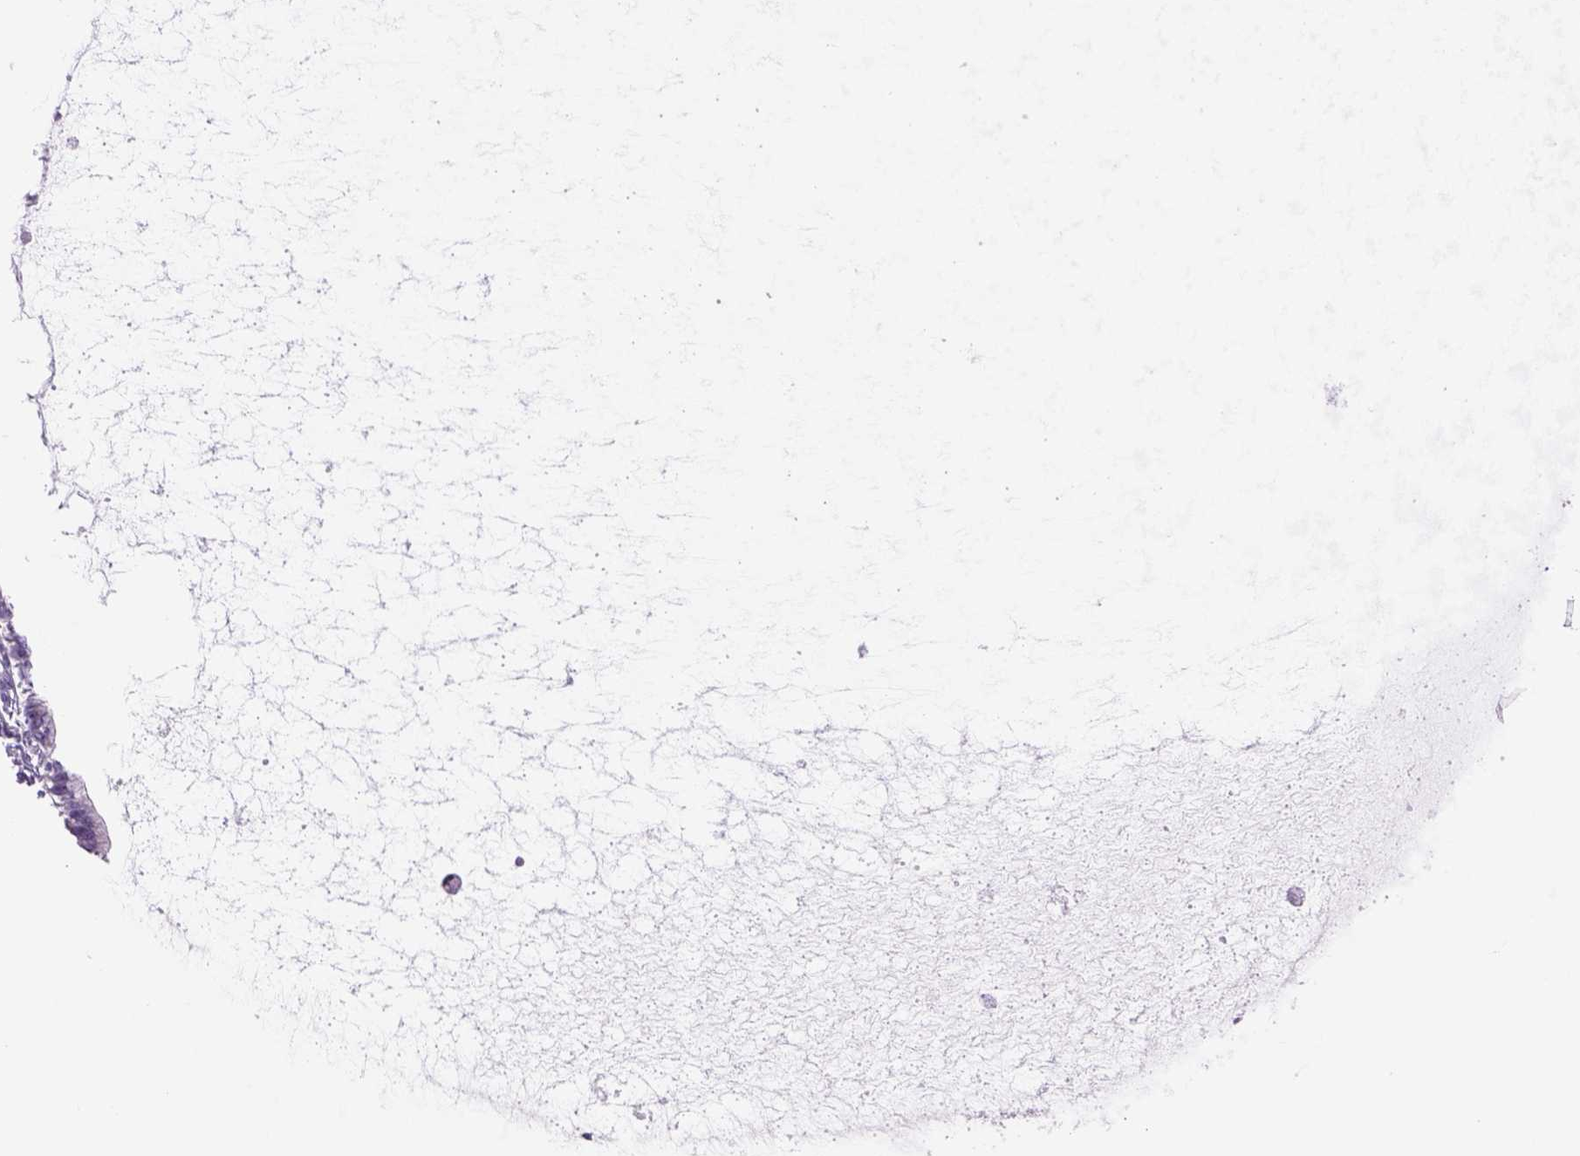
{"staining": {"intensity": "negative", "quantity": "none", "location": "none"}, "tissue": "ovarian cancer", "cell_type": "Tumor cells", "image_type": "cancer", "snomed": [{"axis": "morphology", "description": "Cystadenocarcinoma, mucinous, NOS"}, {"axis": "topography", "description": "Ovary"}], "caption": "Human ovarian cancer stained for a protein using IHC exhibits no staining in tumor cells.", "gene": "DBH", "patient": {"sex": "female", "age": 41}}